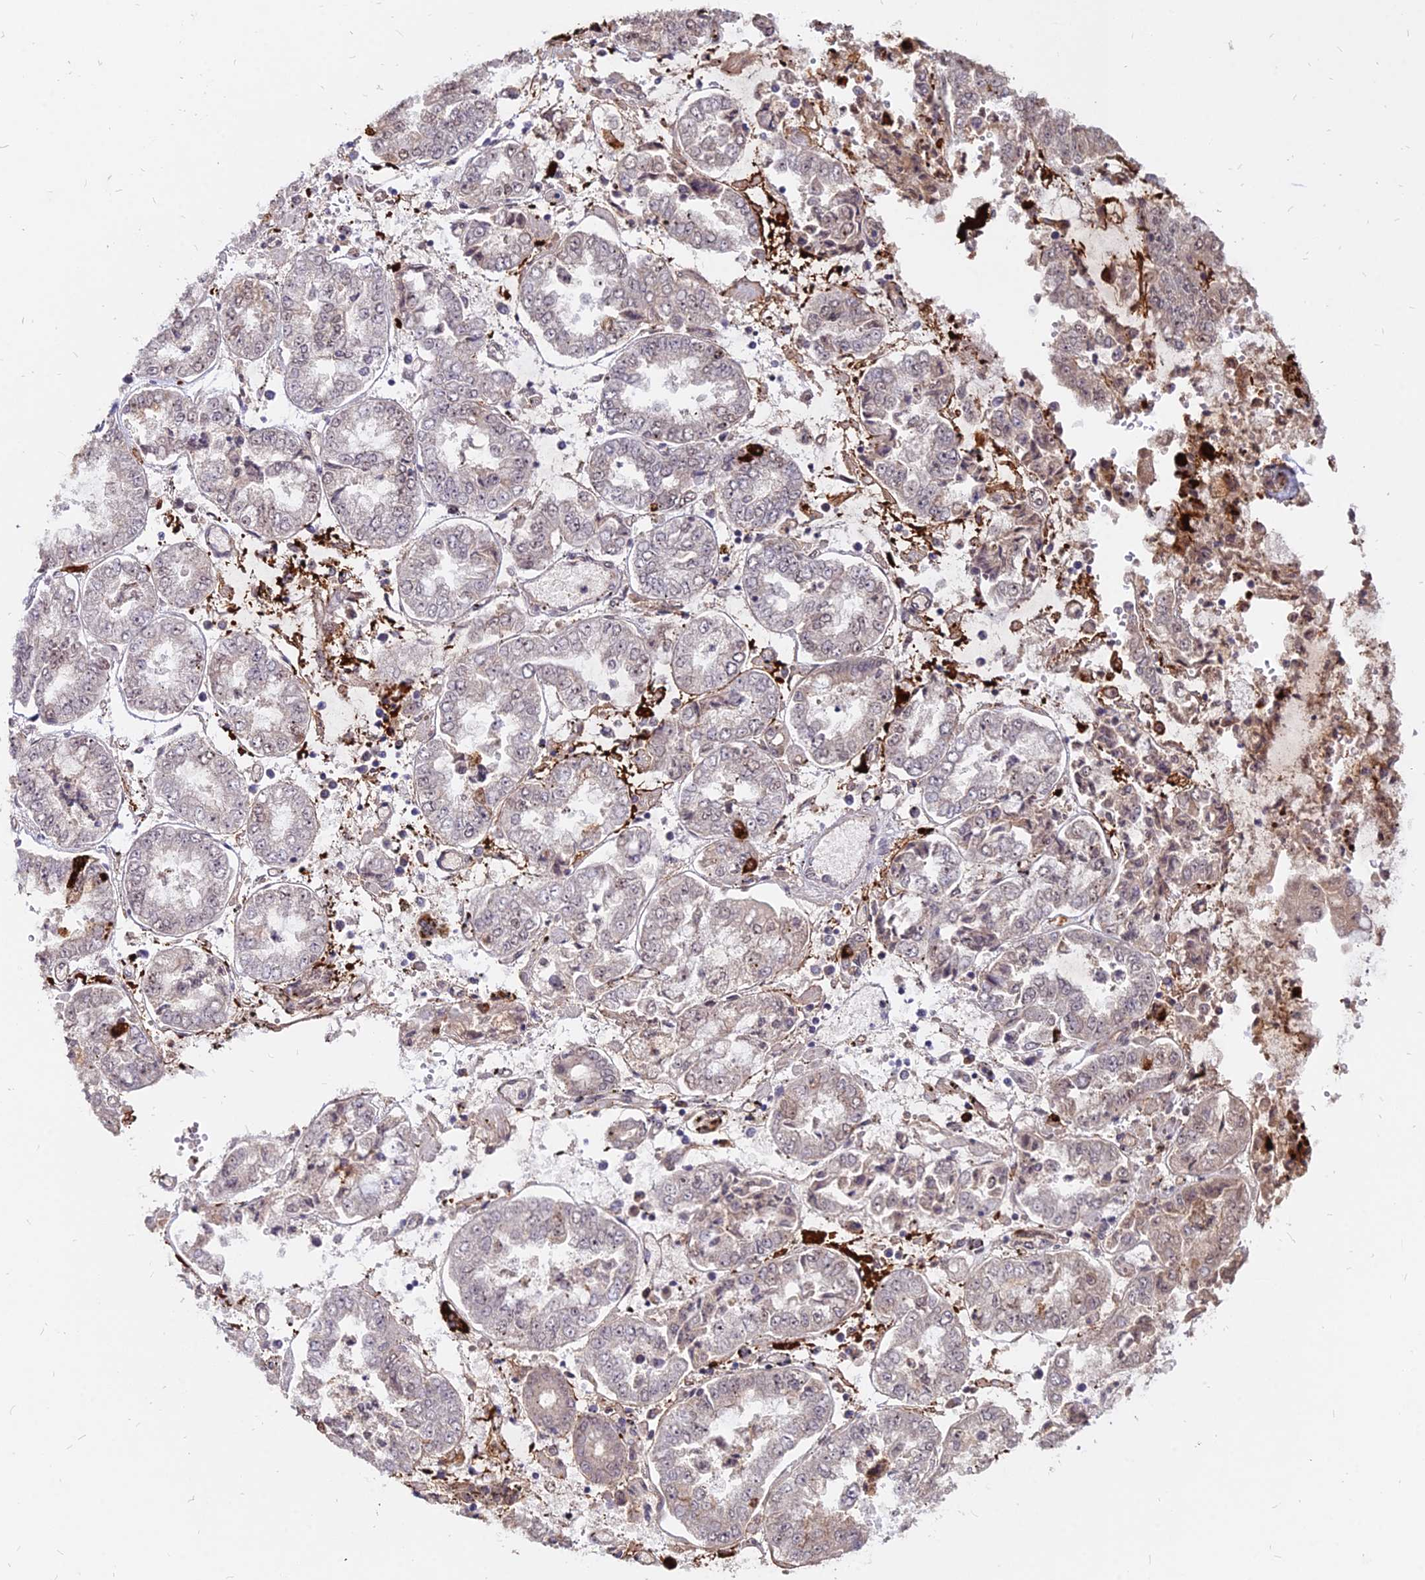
{"staining": {"intensity": "negative", "quantity": "none", "location": "none"}, "tissue": "stomach cancer", "cell_type": "Tumor cells", "image_type": "cancer", "snomed": [{"axis": "morphology", "description": "Adenocarcinoma, NOS"}, {"axis": "topography", "description": "Stomach"}], "caption": "Stomach adenocarcinoma was stained to show a protein in brown. There is no significant staining in tumor cells.", "gene": "C11orf68", "patient": {"sex": "male", "age": 76}}